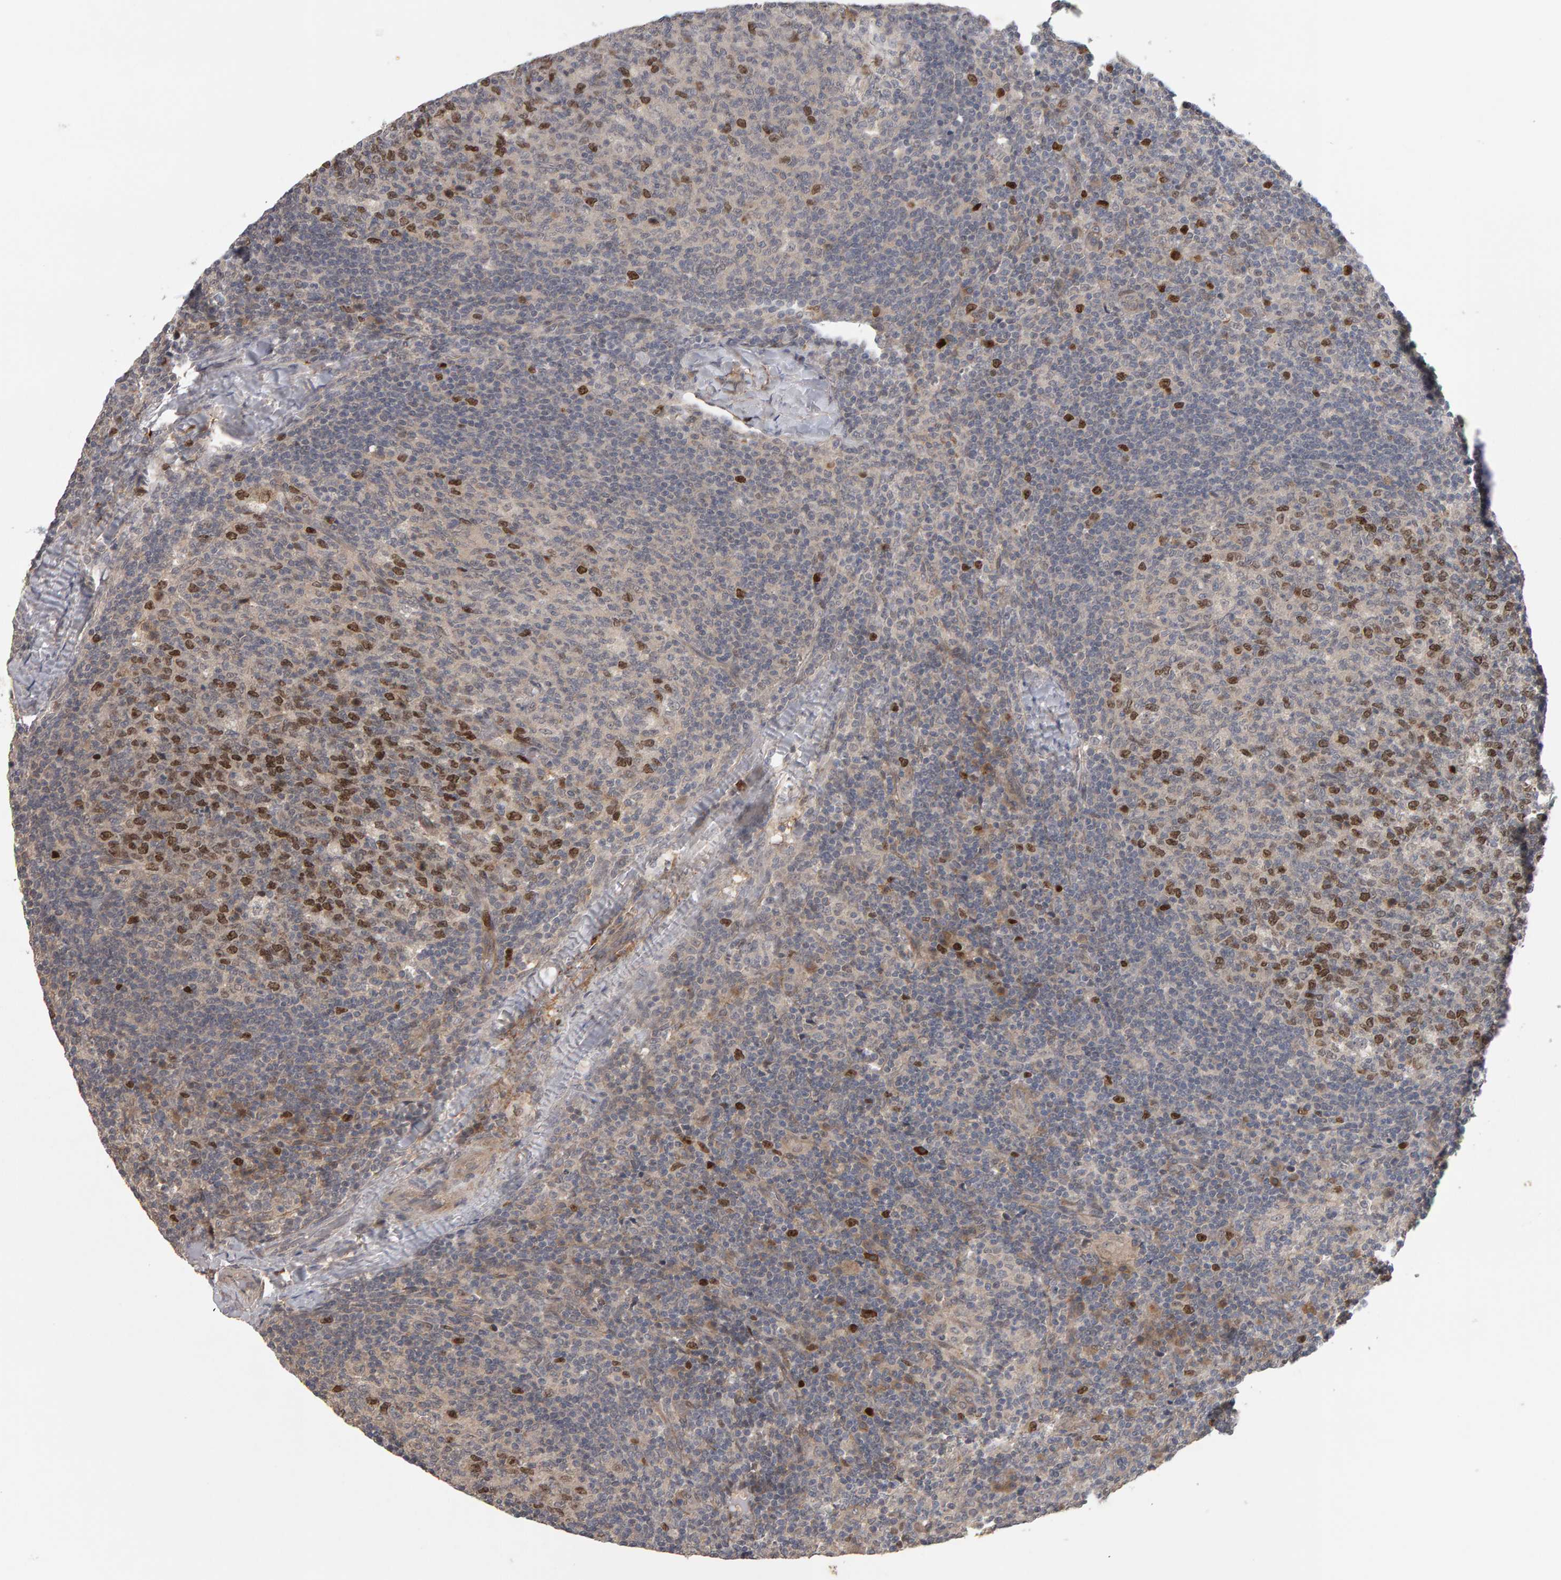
{"staining": {"intensity": "strong", "quantity": "25%-75%", "location": "nuclear"}, "tissue": "lymph node", "cell_type": "Germinal center cells", "image_type": "normal", "snomed": [{"axis": "morphology", "description": "Normal tissue, NOS"}, {"axis": "morphology", "description": "Inflammation, NOS"}, {"axis": "topography", "description": "Lymph node"}], "caption": "Unremarkable lymph node exhibits strong nuclear expression in about 25%-75% of germinal center cells (DAB (3,3'-diaminobenzidine) IHC with brightfield microscopy, high magnification)..", "gene": "CDCA5", "patient": {"sex": "male", "age": 55}}